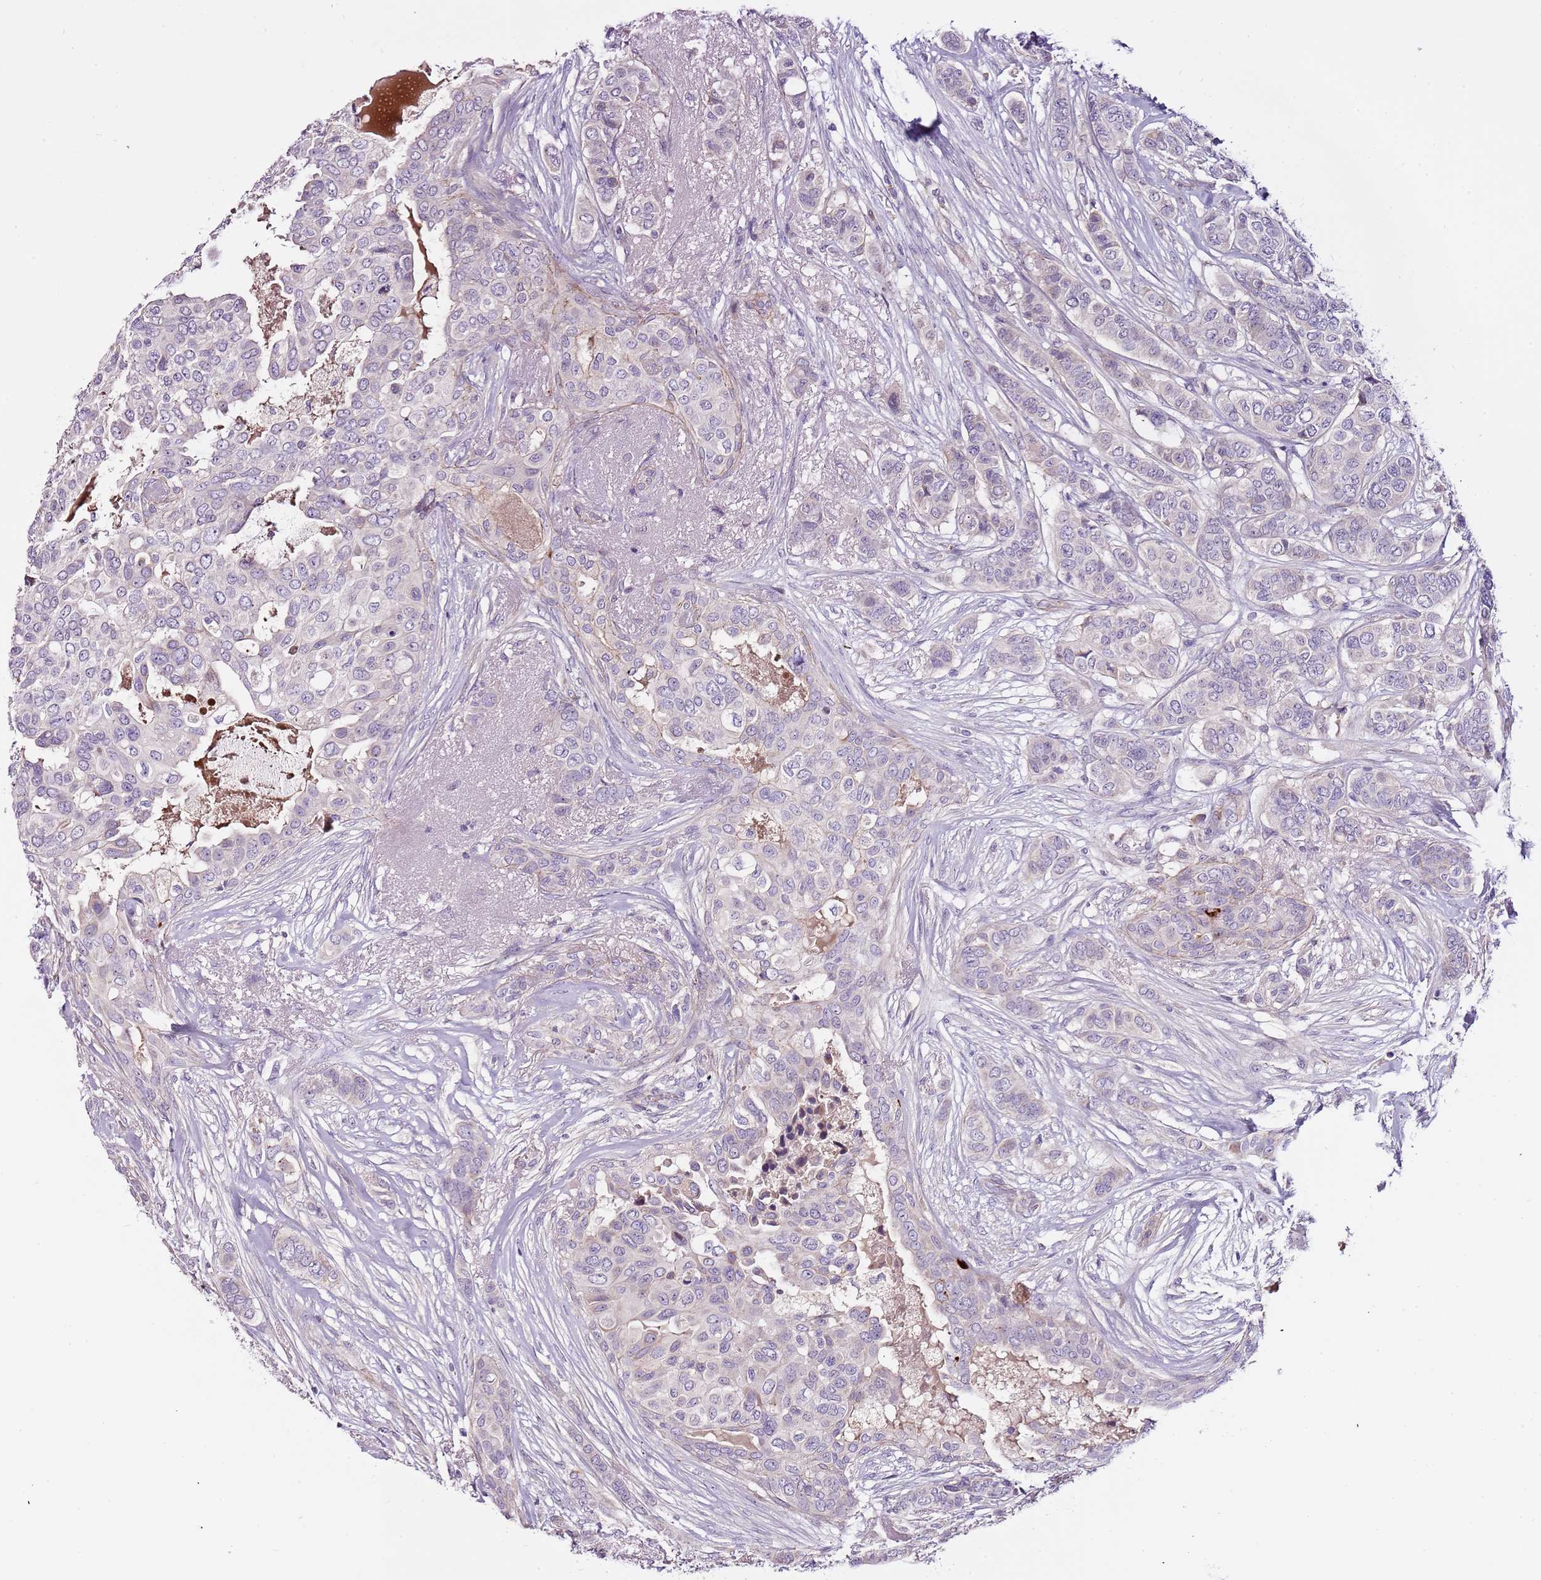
{"staining": {"intensity": "negative", "quantity": "none", "location": "none"}, "tissue": "breast cancer", "cell_type": "Tumor cells", "image_type": "cancer", "snomed": [{"axis": "morphology", "description": "Lobular carcinoma"}, {"axis": "topography", "description": "Breast"}], "caption": "Histopathology image shows no significant protein expression in tumor cells of lobular carcinoma (breast).", "gene": "NKX2-3", "patient": {"sex": "female", "age": 51}}